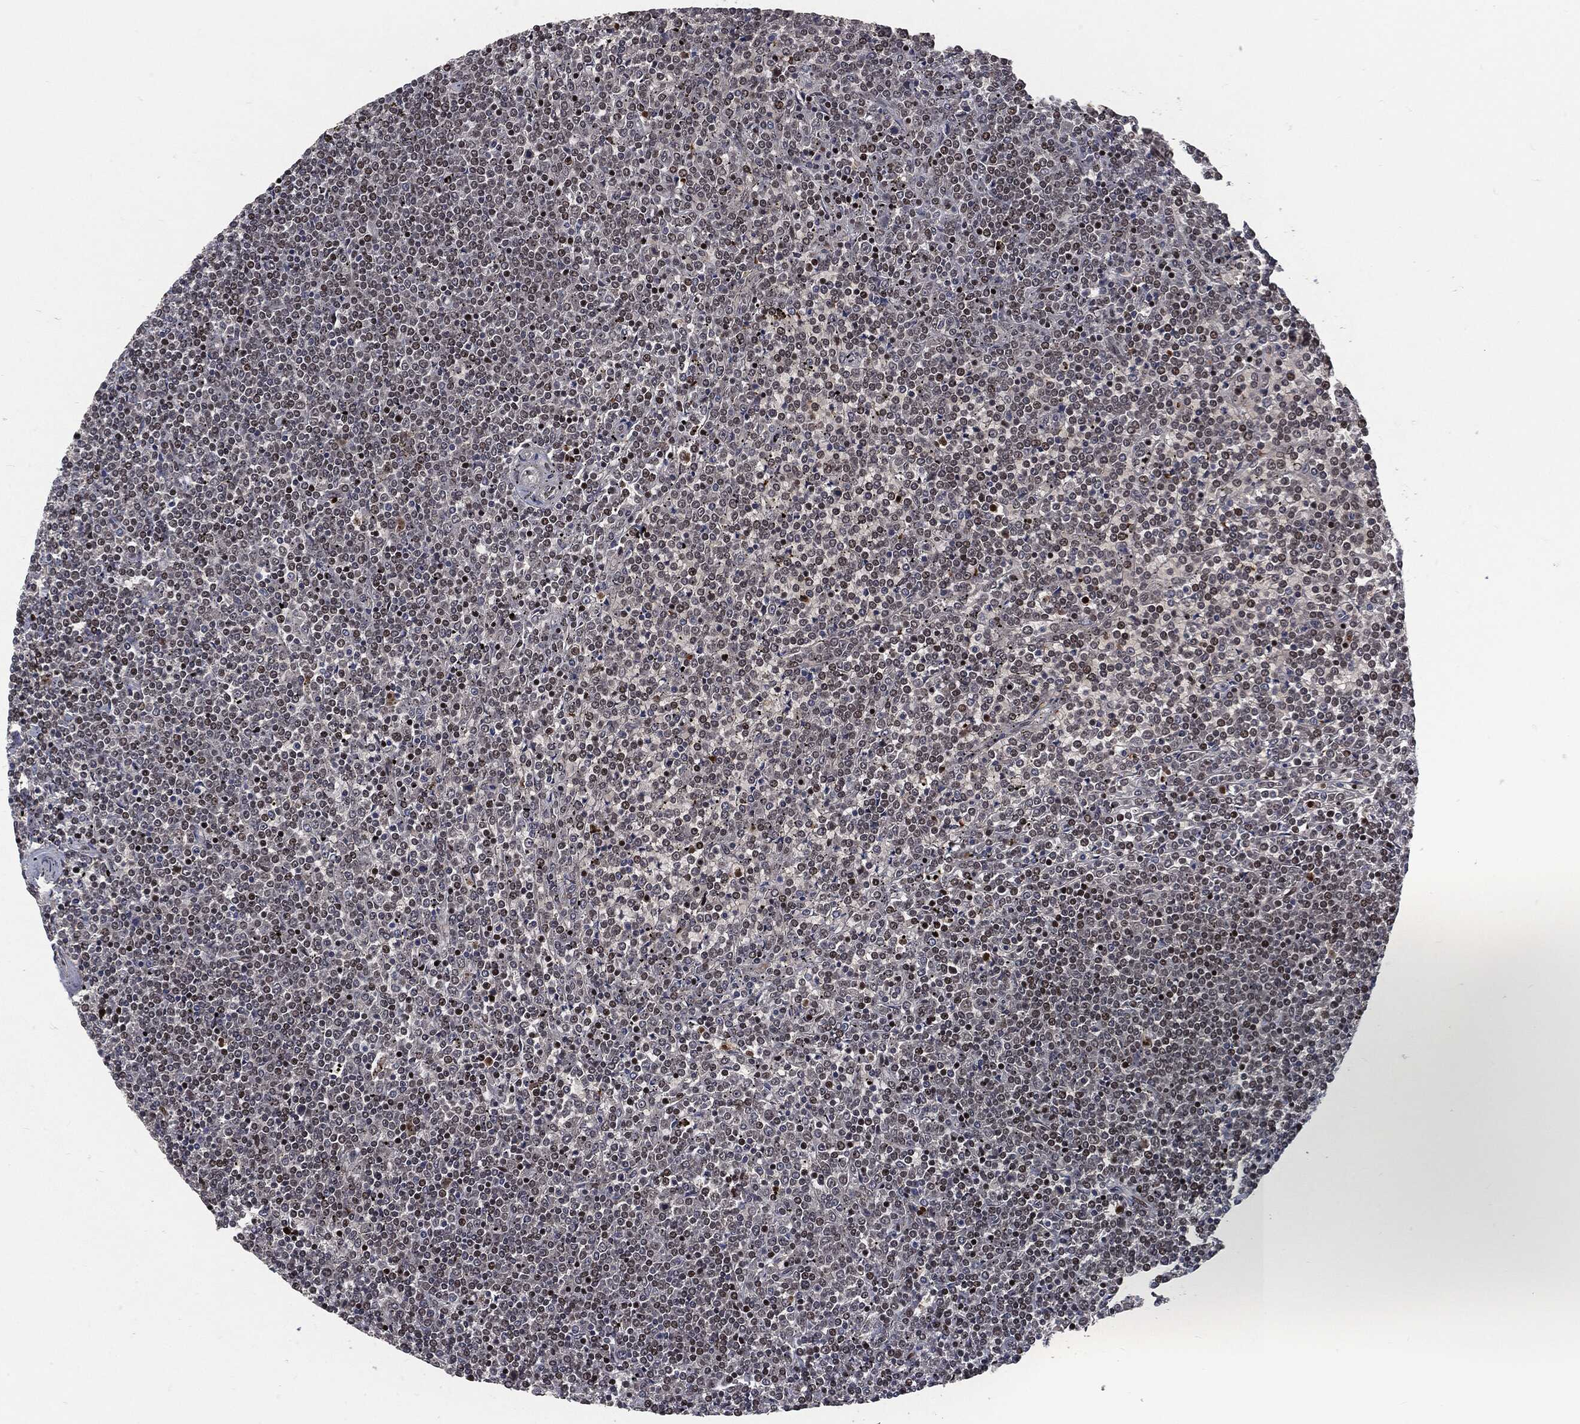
{"staining": {"intensity": "strong", "quantity": "<25%", "location": "nuclear"}, "tissue": "lymphoma", "cell_type": "Tumor cells", "image_type": "cancer", "snomed": [{"axis": "morphology", "description": "Malignant lymphoma, non-Hodgkin's type, Low grade"}, {"axis": "topography", "description": "Spleen"}], "caption": "Lymphoma was stained to show a protein in brown. There is medium levels of strong nuclear expression in approximately <25% of tumor cells. (DAB (3,3'-diaminobenzidine) IHC, brown staining for protein, blue staining for nuclei).", "gene": "ANXA1", "patient": {"sex": "female", "age": 19}}